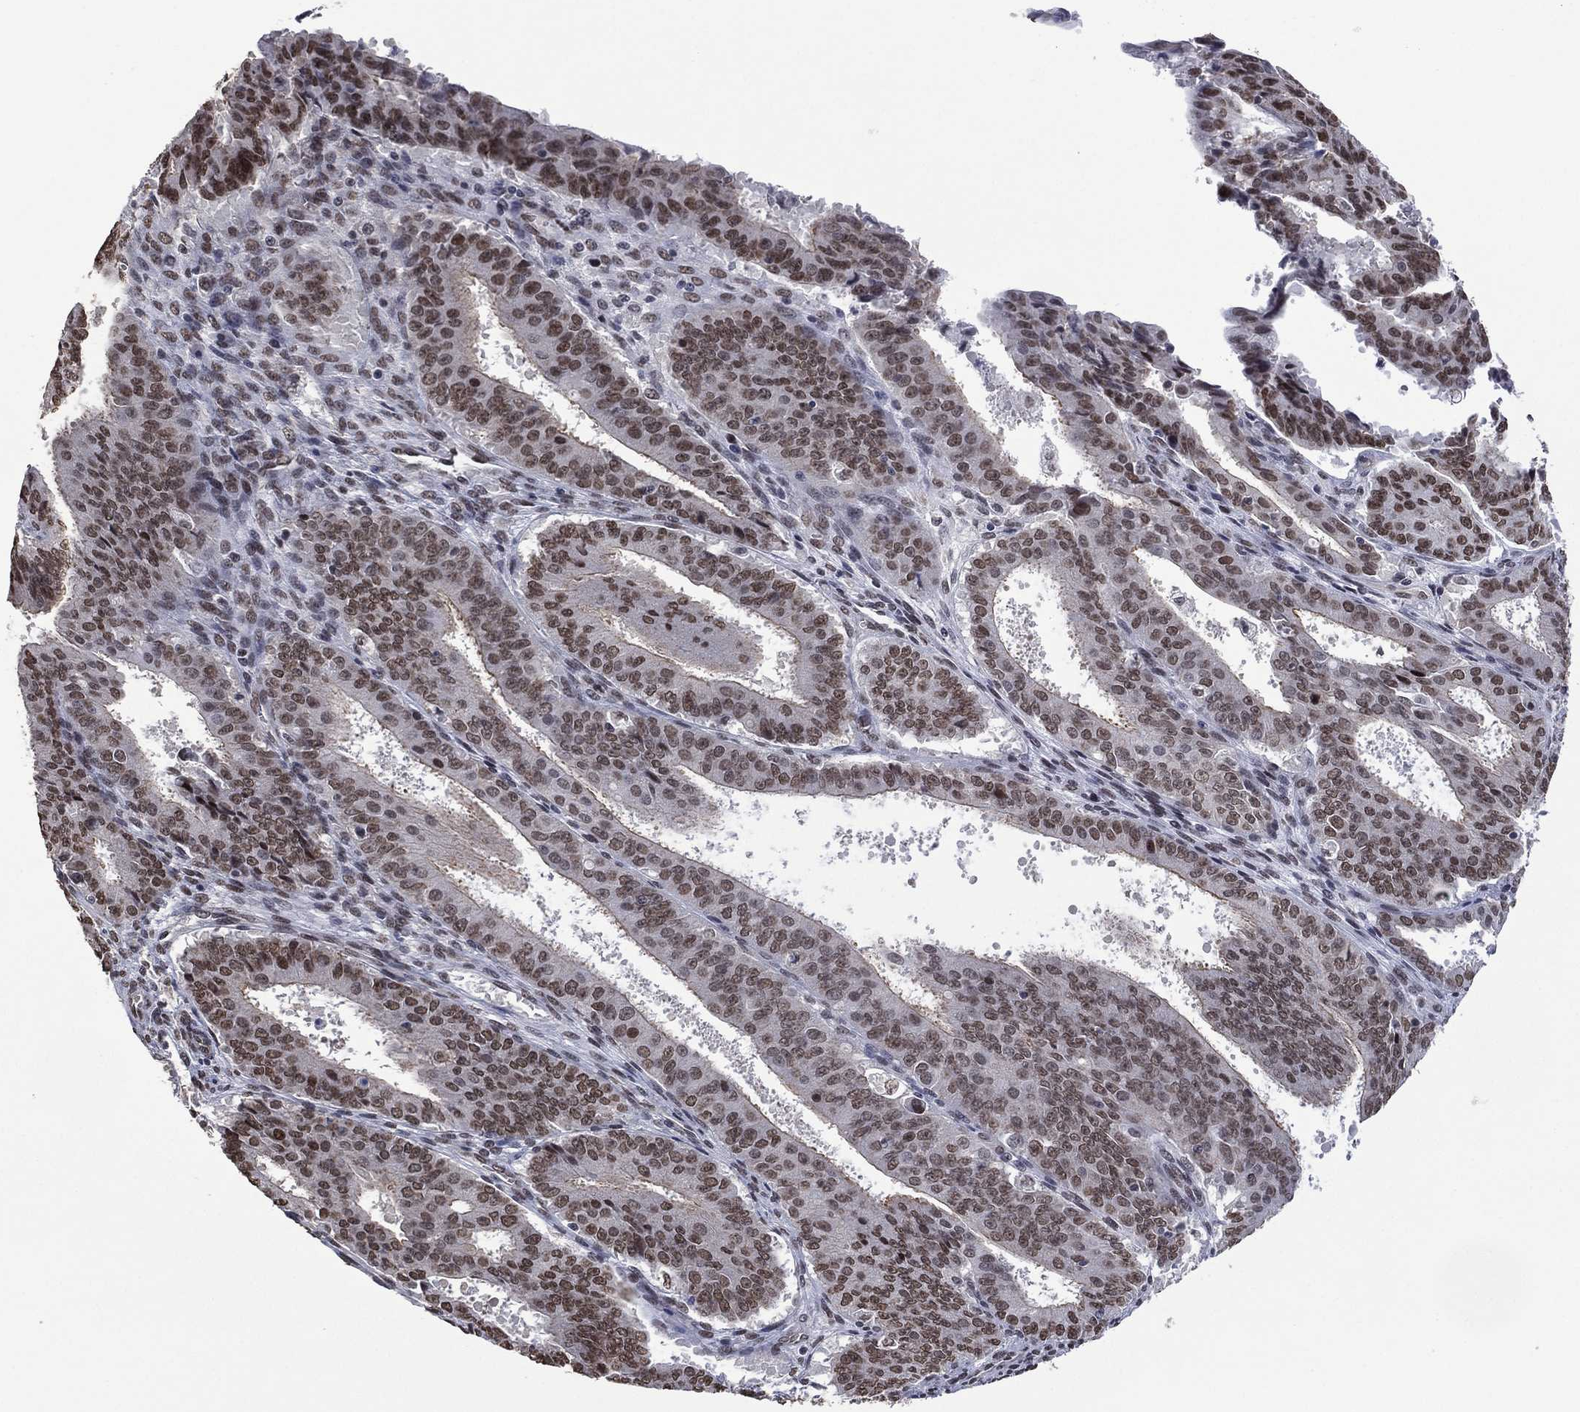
{"staining": {"intensity": "moderate", "quantity": ">75%", "location": "nuclear"}, "tissue": "ovarian cancer", "cell_type": "Tumor cells", "image_type": "cancer", "snomed": [{"axis": "morphology", "description": "Carcinoma, endometroid"}, {"axis": "topography", "description": "Ovary"}], "caption": "The immunohistochemical stain shows moderate nuclear staining in tumor cells of ovarian cancer tissue.", "gene": "EHMT1", "patient": {"sex": "female", "age": 42}}